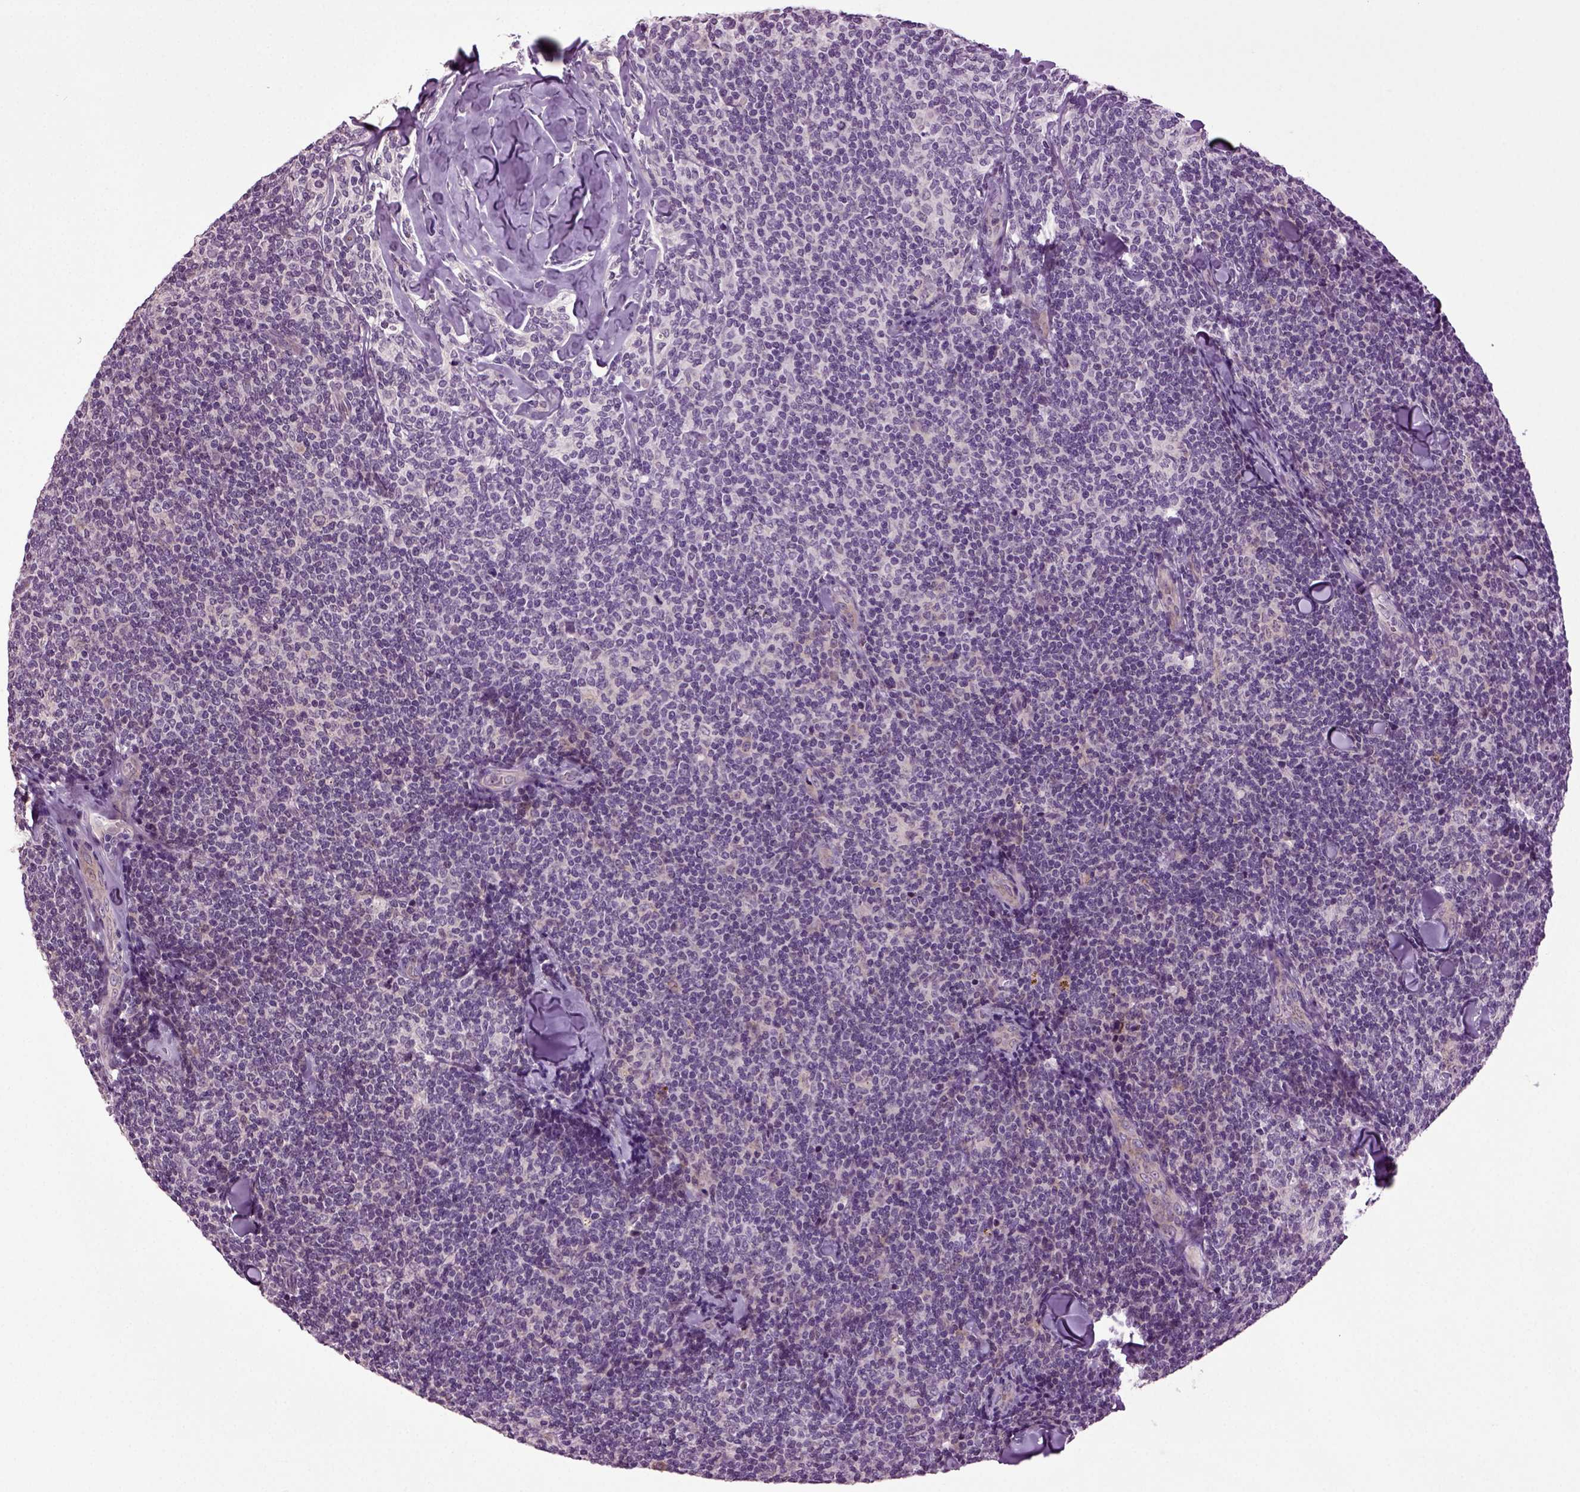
{"staining": {"intensity": "negative", "quantity": "none", "location": "none"}, "tissue": "lymphoma", "cell_type": "Tumor cells", "image_type": "cancer", "snomed": [{"axis": "morphology", "description": "Malignant lymphoma, non-Hodgkin's type, Low grade"}, {"axis": "topography", "description": "Lymph node"}], "caption": "This is an immunohistochemistry (IHC) photomicrograph of human low-grade malignant lymphoma, non-Hodgkin's type. There is no expression in tumor cells.", "gene": "PLCH2", "patient": {"sex": "female", "age": 56}}